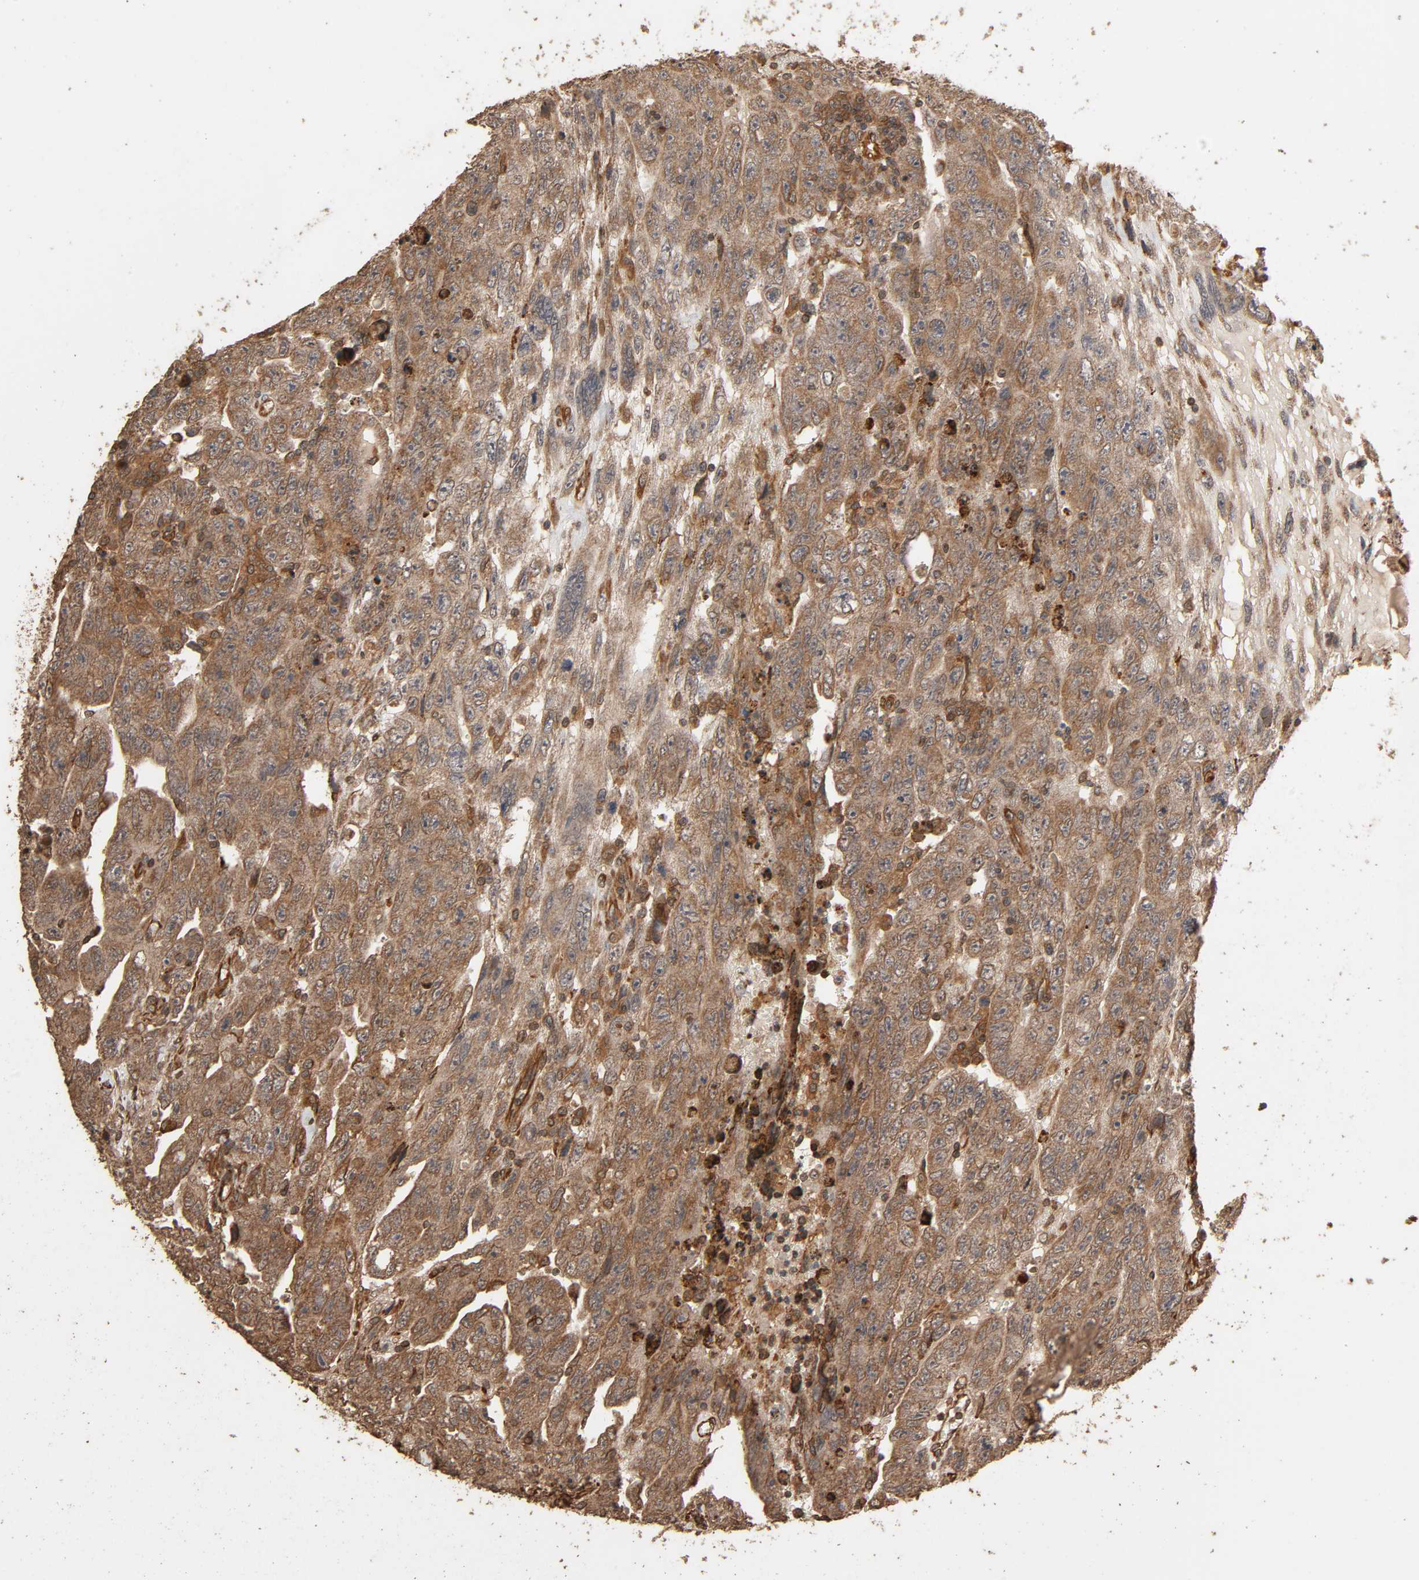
{"staining": {"intensity": "moderate", "quantity": ">75%", "location": "cytoplasmic/membranous"}, "tissue": "testis cancer", "cell_type": "Tumor cells", "image_type": "cancer", "snomed": [{"axis": "morphology", "description": "Carcinoma, Embryonal, NOS"}, {"axis": "topography", "description": "Testis"}], "caption": "Testis embryonal carcinoma was stained to show a protein in brown. There is medium levels of moderate cytoplasmic/membranous positivity in approximately >75% of tumor cells. (DAB (3,3'-diaminobenzidine) IHC, brown staining for protein, blue staining for nuclei).", "gene": "RPS6KA6", "patient": {"sex": "male", "age": 28}}